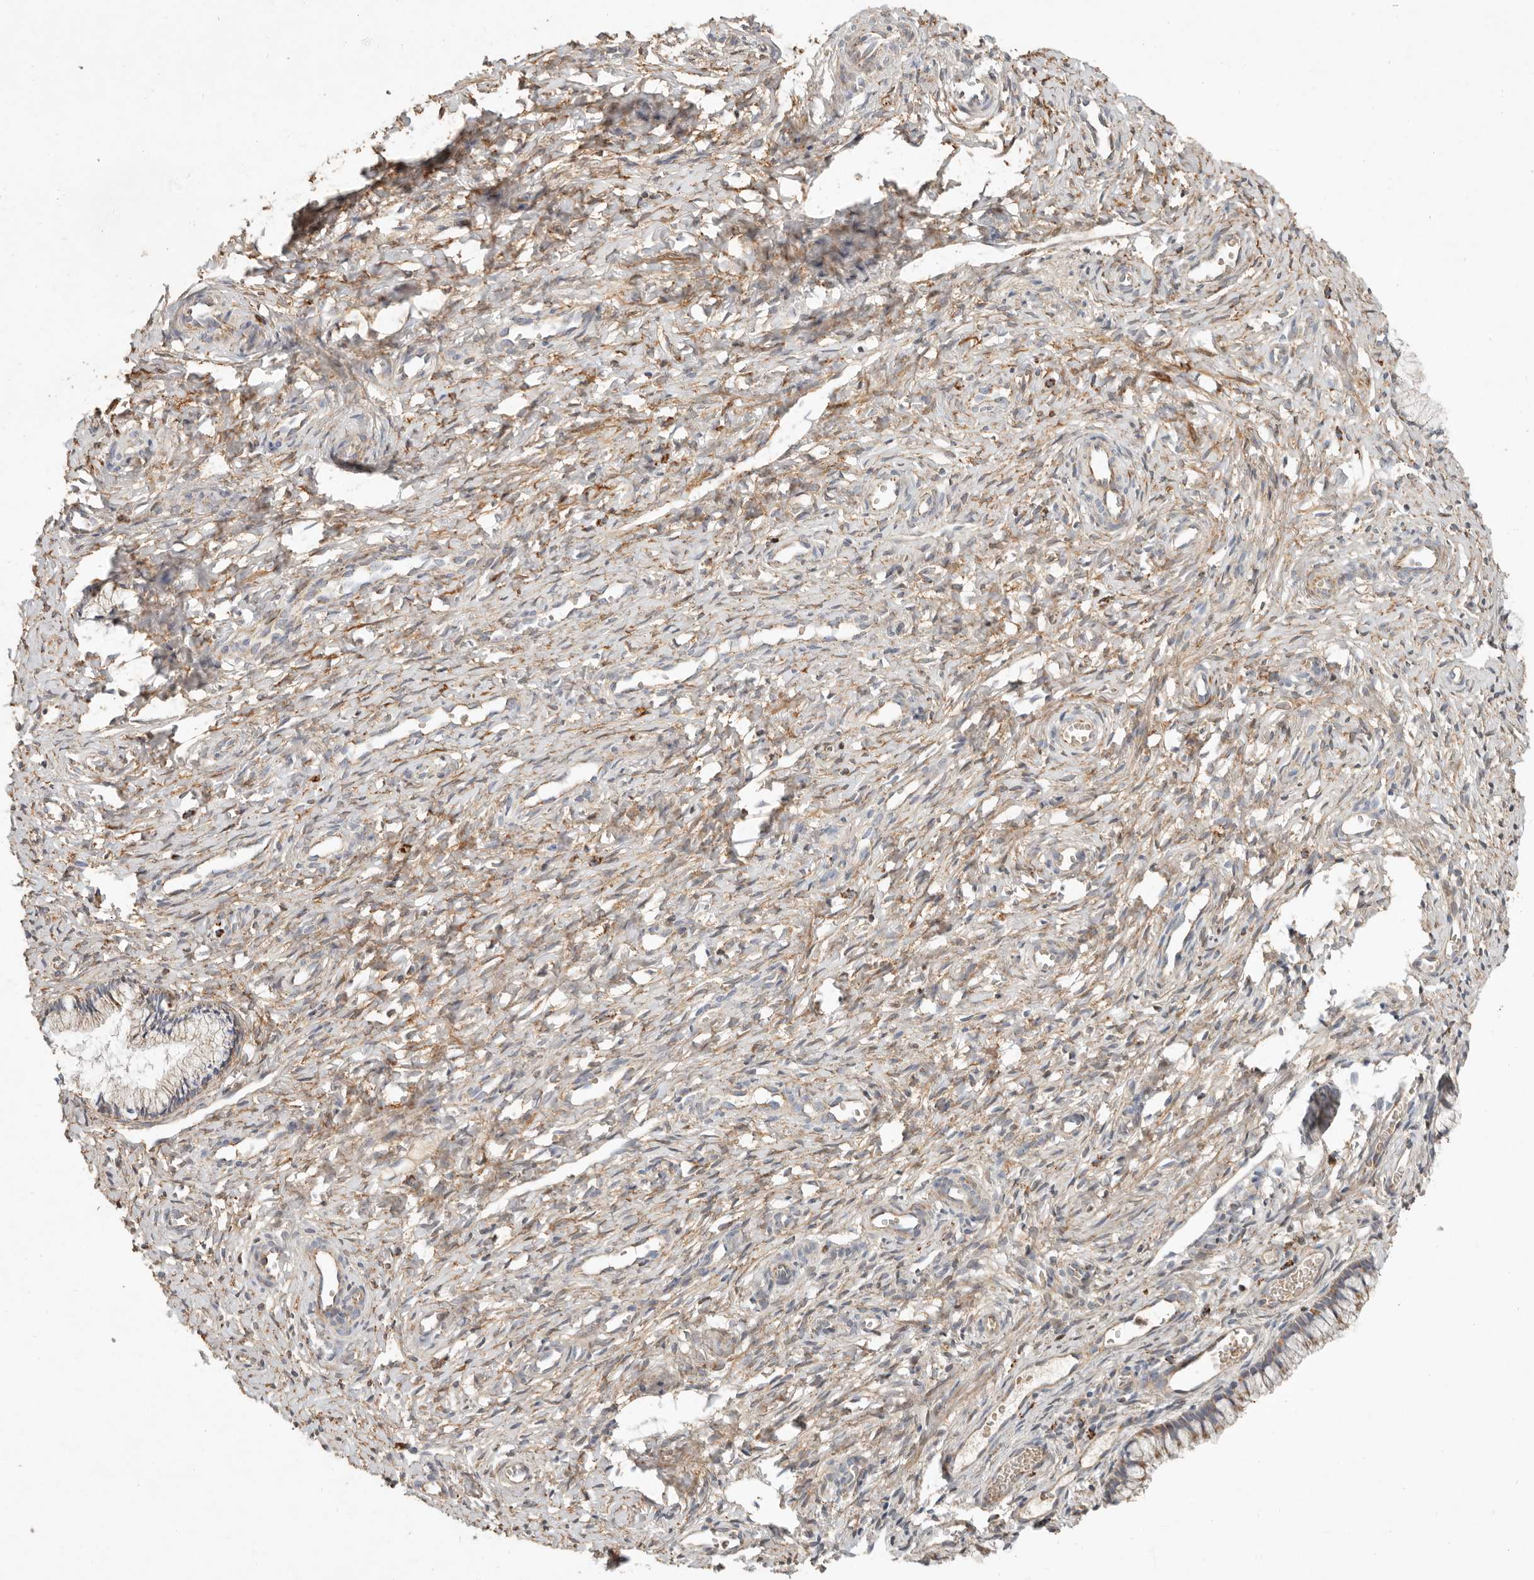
{"staining": {"intensity": "weak", "quantity": ">75%", "location": "cytoplasmic/membranous"}, "tissue": "cervix", "cell_type": "Glandular cells", "image_type": "normal", "snomed": [{"axis": "morphology", "description": "Normal tissue, NOS"}, {"axis": "topography", "description": "Cervix"}], "caption": "A low amount of weak cytoplasmic/membranous expression is present in about >75% of glandular cells in benign cervix.", "gene": "ARHGEF10L", "patient": {"sex": "female", "age": 27}}